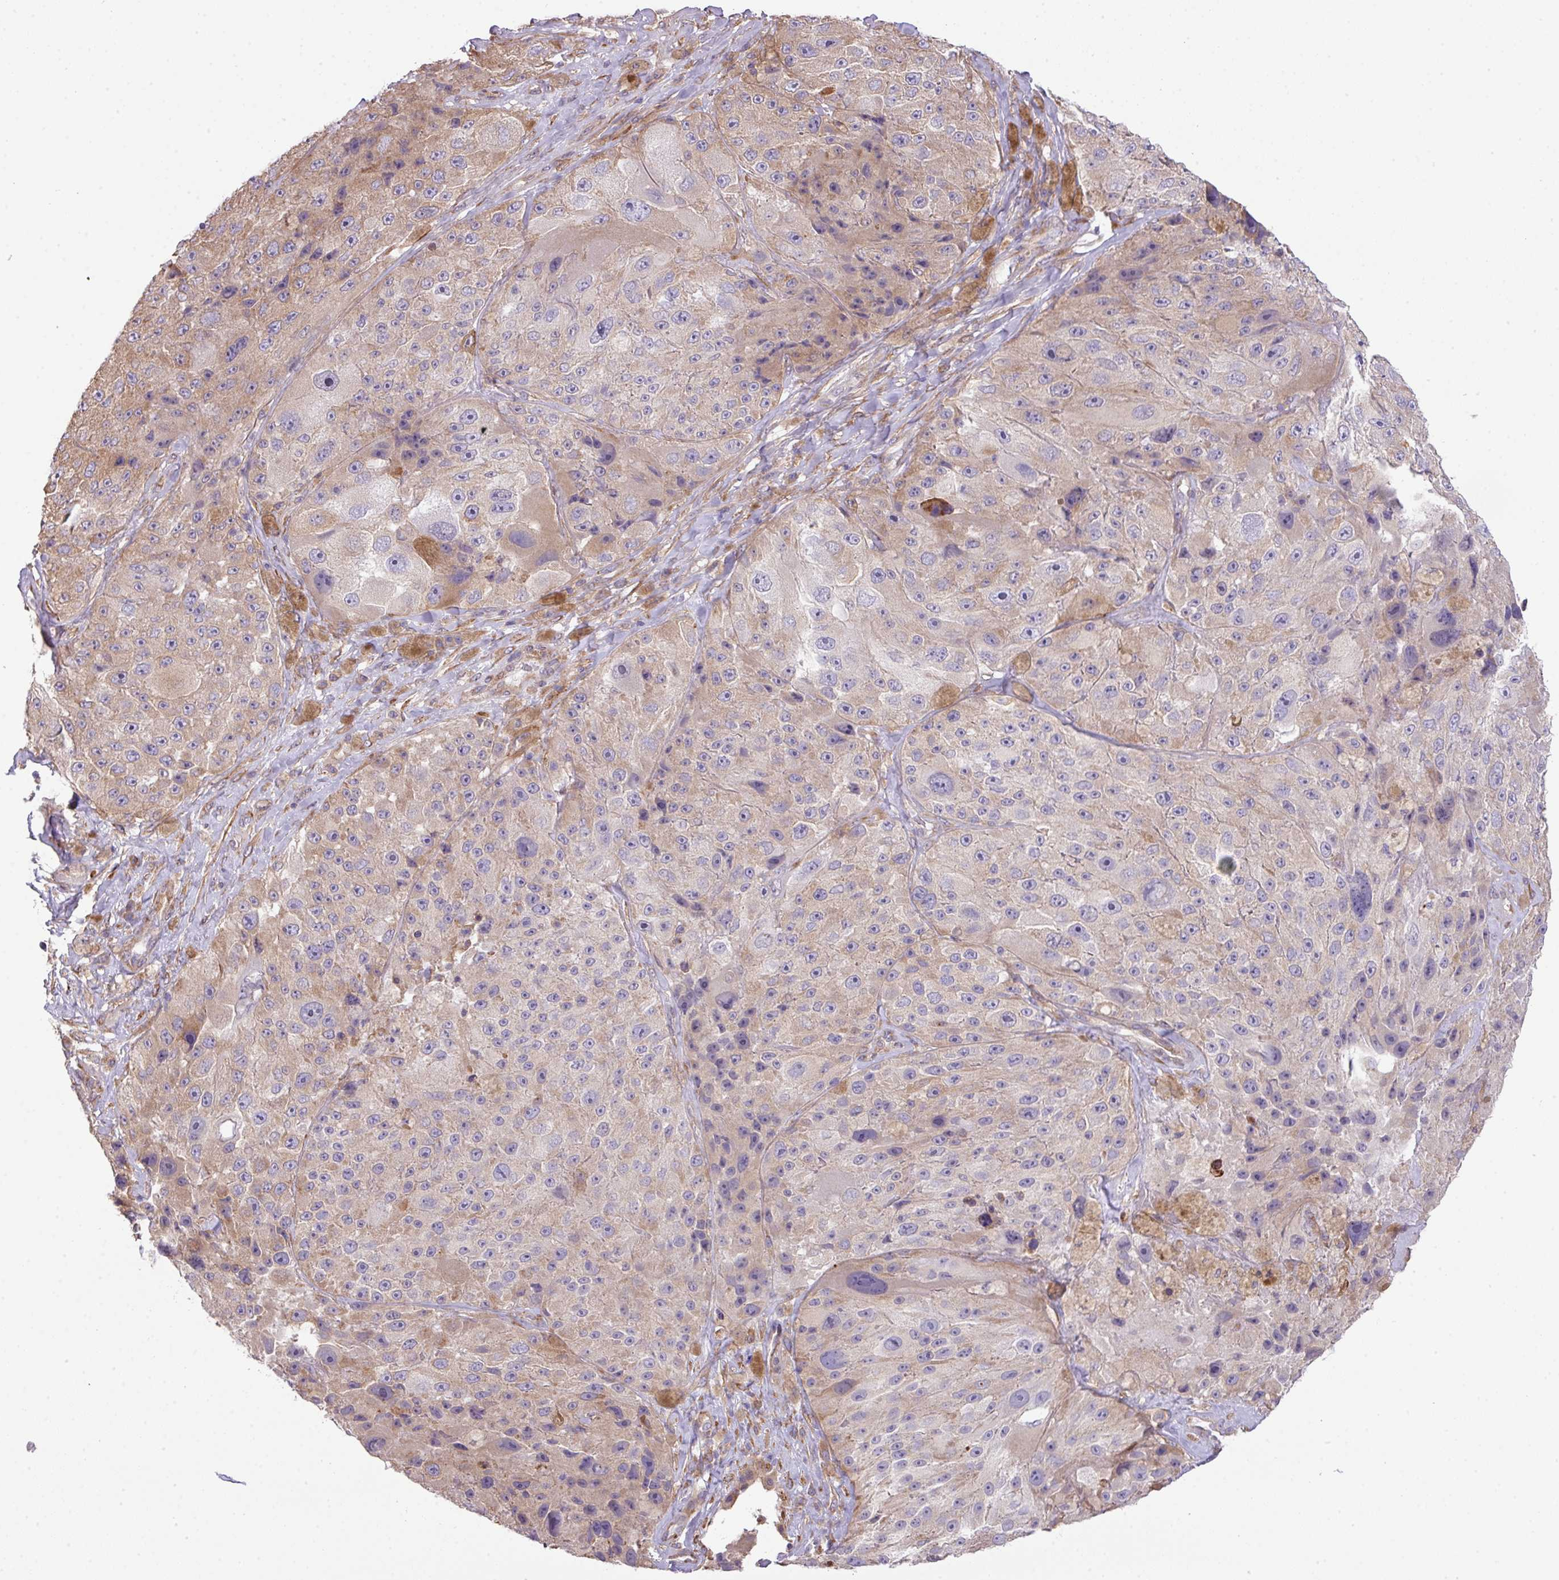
{"staining": {"intensity": "weak", "quantity": "25%-75%", "location": "cytoplasmic/membranous"}, "tissue": "melanoma", "cell_type": "Tumor cells", "image_type": "cancer", "snomed": [{"axis": "morphology", "description": "Malignant melanoma, Metastatic site"}, {"axis": "topography", "description": "Lymph node"}], "caption": "High-magnification brightfield microscopy of malignant melanoma (metastatic site) stained with DAB (brown) and counterstained with hematoxylin (blue). tumor cells exhibit weak cytoplasmic/membranous staining is identified in about25%-75% of cells. The staining was performed using DAB (3,3'-diaminobenzidine) to visualize the protein expression in brown, while the nuclei were stained in blue with hematoxylin (Magnification: 20x).", "gene": "LRRC41", "patient": {"sex": "male", "age": 62}}